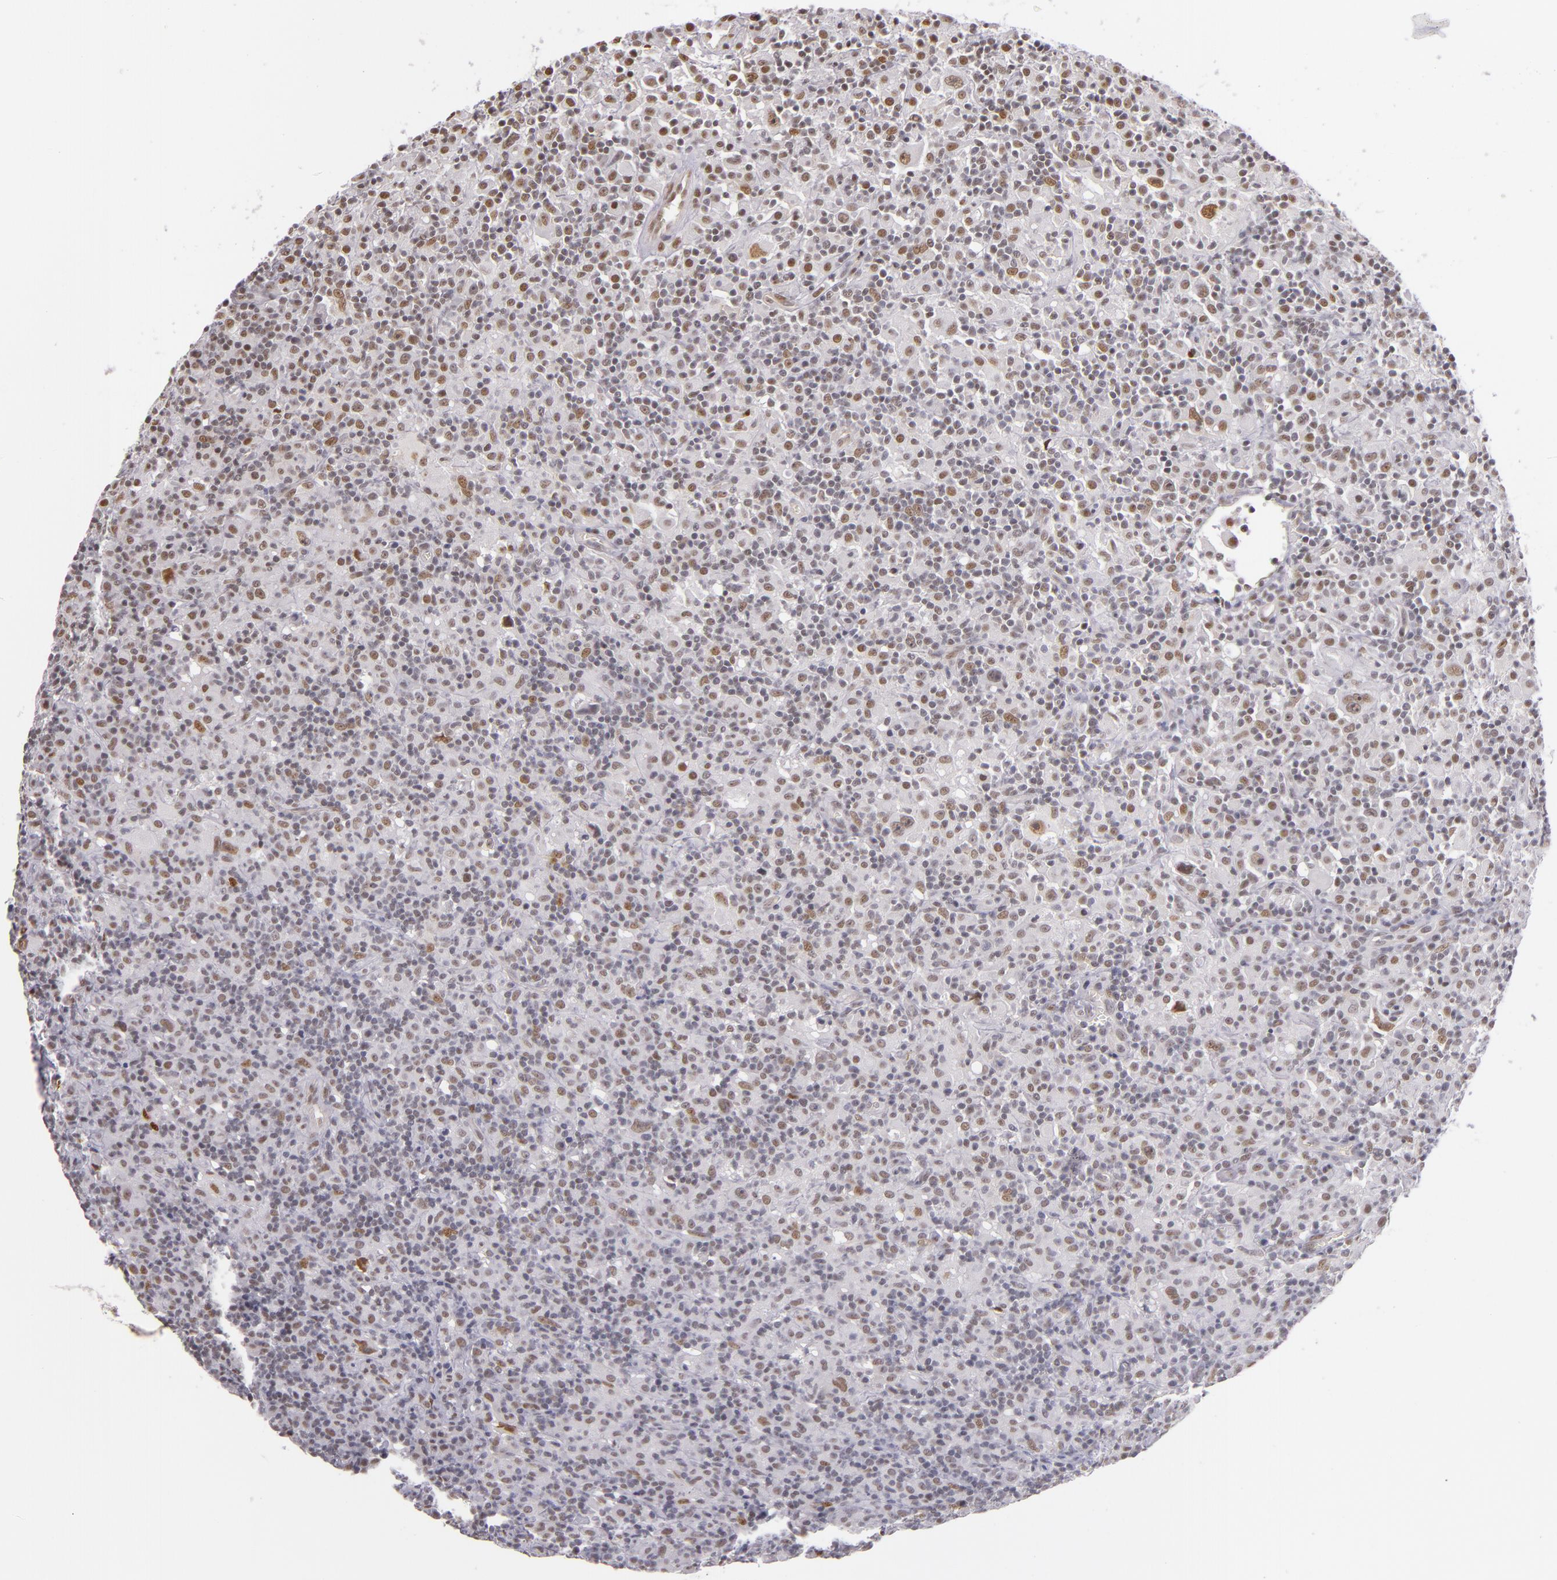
{"staining": {"intensity": "moderate", "quantity": "25%-75%", "location": "nuclear"}, "tissue": "lymphoma", "cell_type": "Tumor cells", "image_type": "cancer", "snomed": [{"axis": "morphology", "description": "Hodgkin's disease, NOS"}, {"axis": "topography", "description": "Lymph node"}], "caption": "Hodgkin's disease tissue reveals moderate nuclear positivity in approximately 25%-75% of tumor cells, visualized by immunohistochemistry. (brown staining indicates protein expression, while blue staining denotes nuclei).", "gene": "NCOR2", "patient": {"sex": "male", "age": 46}}